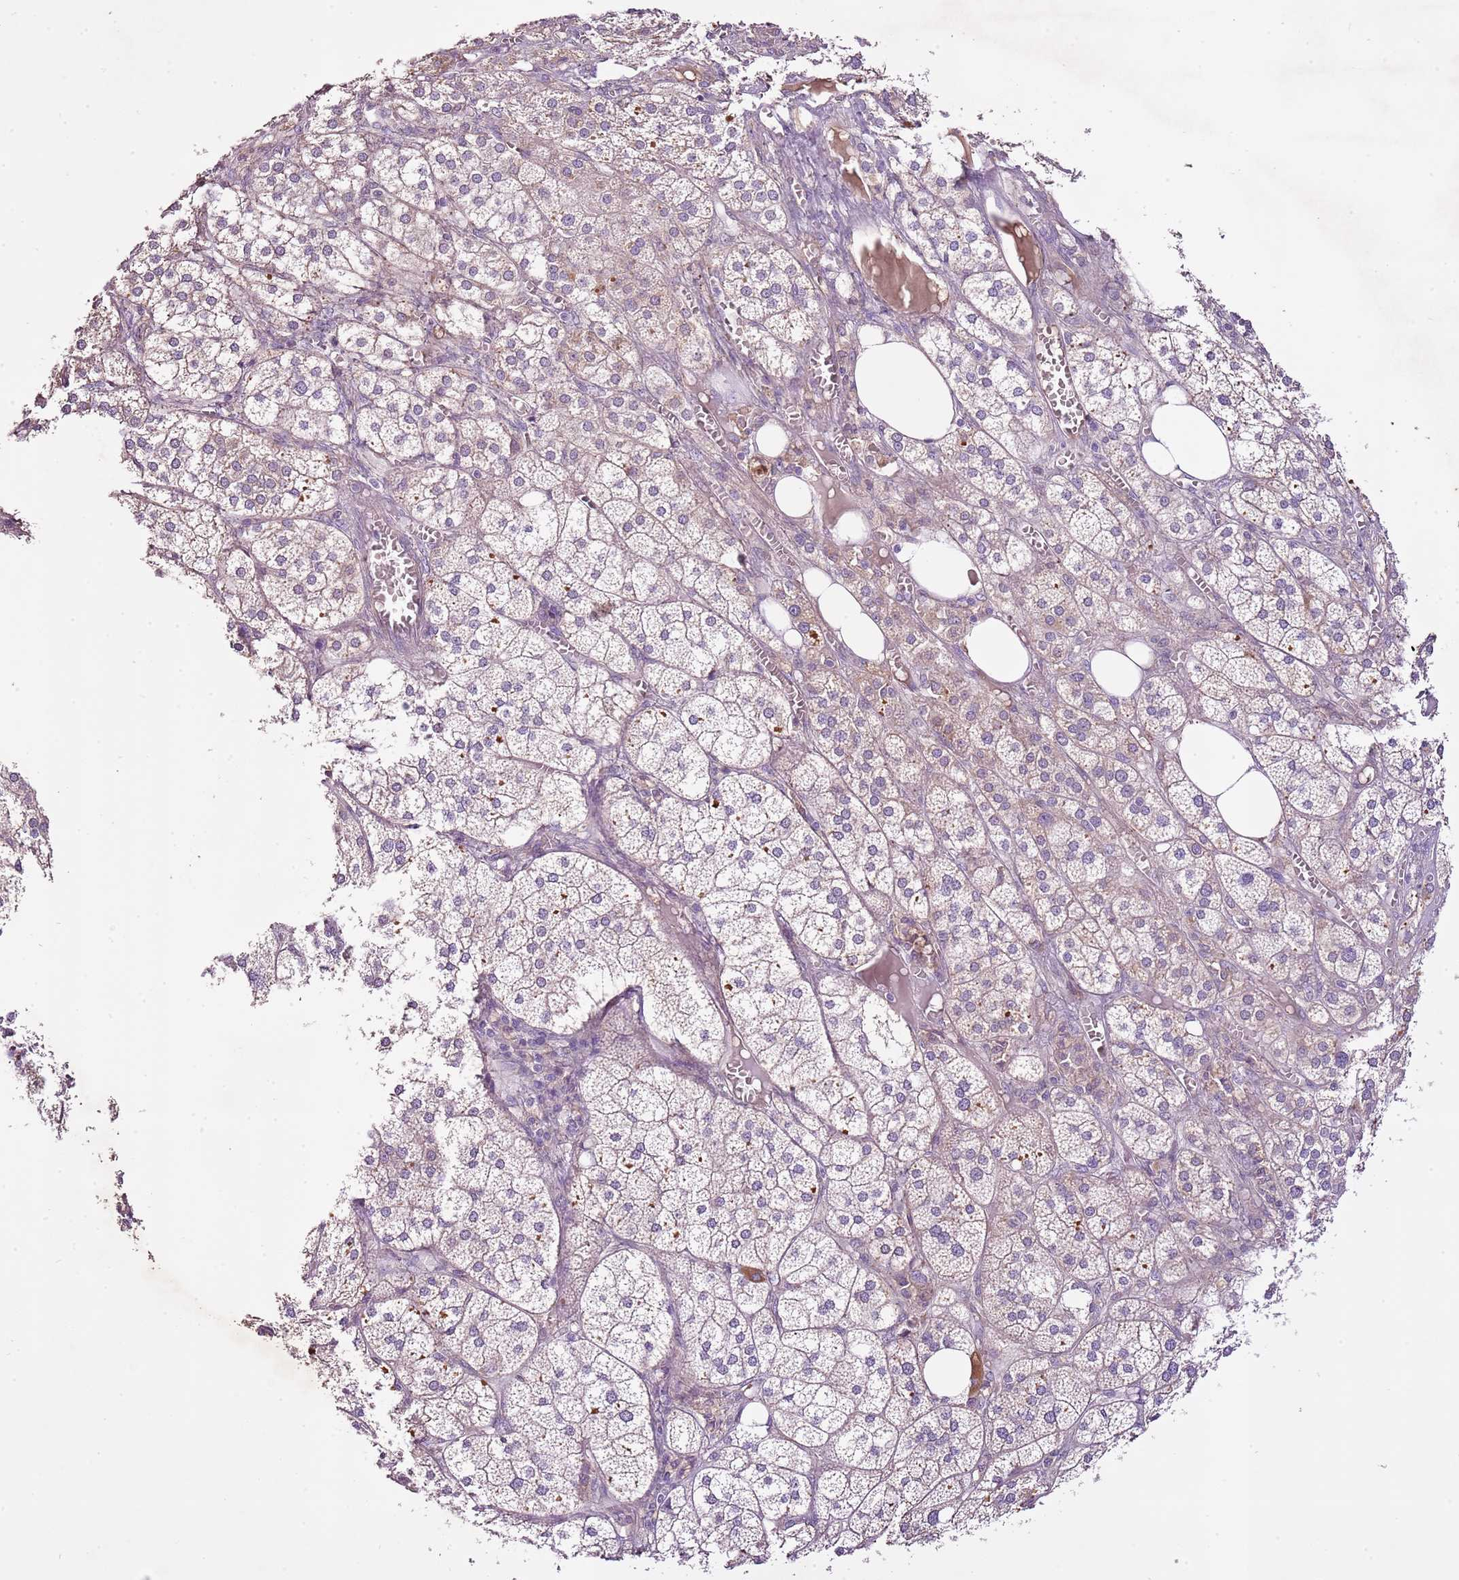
{"staining": {"intensity": "moderate", "quantity": "<25%", "location": "cytoplasmic/membranous"}, "tissue": "adrenal gland", "cell_type": "Glandular cells", "image_type": "normal", "snomed": [{"axis": "morphology", "description": "Normal tissue, NOS"}, {"axis": "topography", "description": "Adrenal gland"}], "caption": "Immunohistochemical staining of benign adrenal gland reveals moderate cytoplasmic/membranous protein expression in about <25% of glandular cells.", "gene": "CMKLR1", "patient": {"sex": "female", "age": 61}}